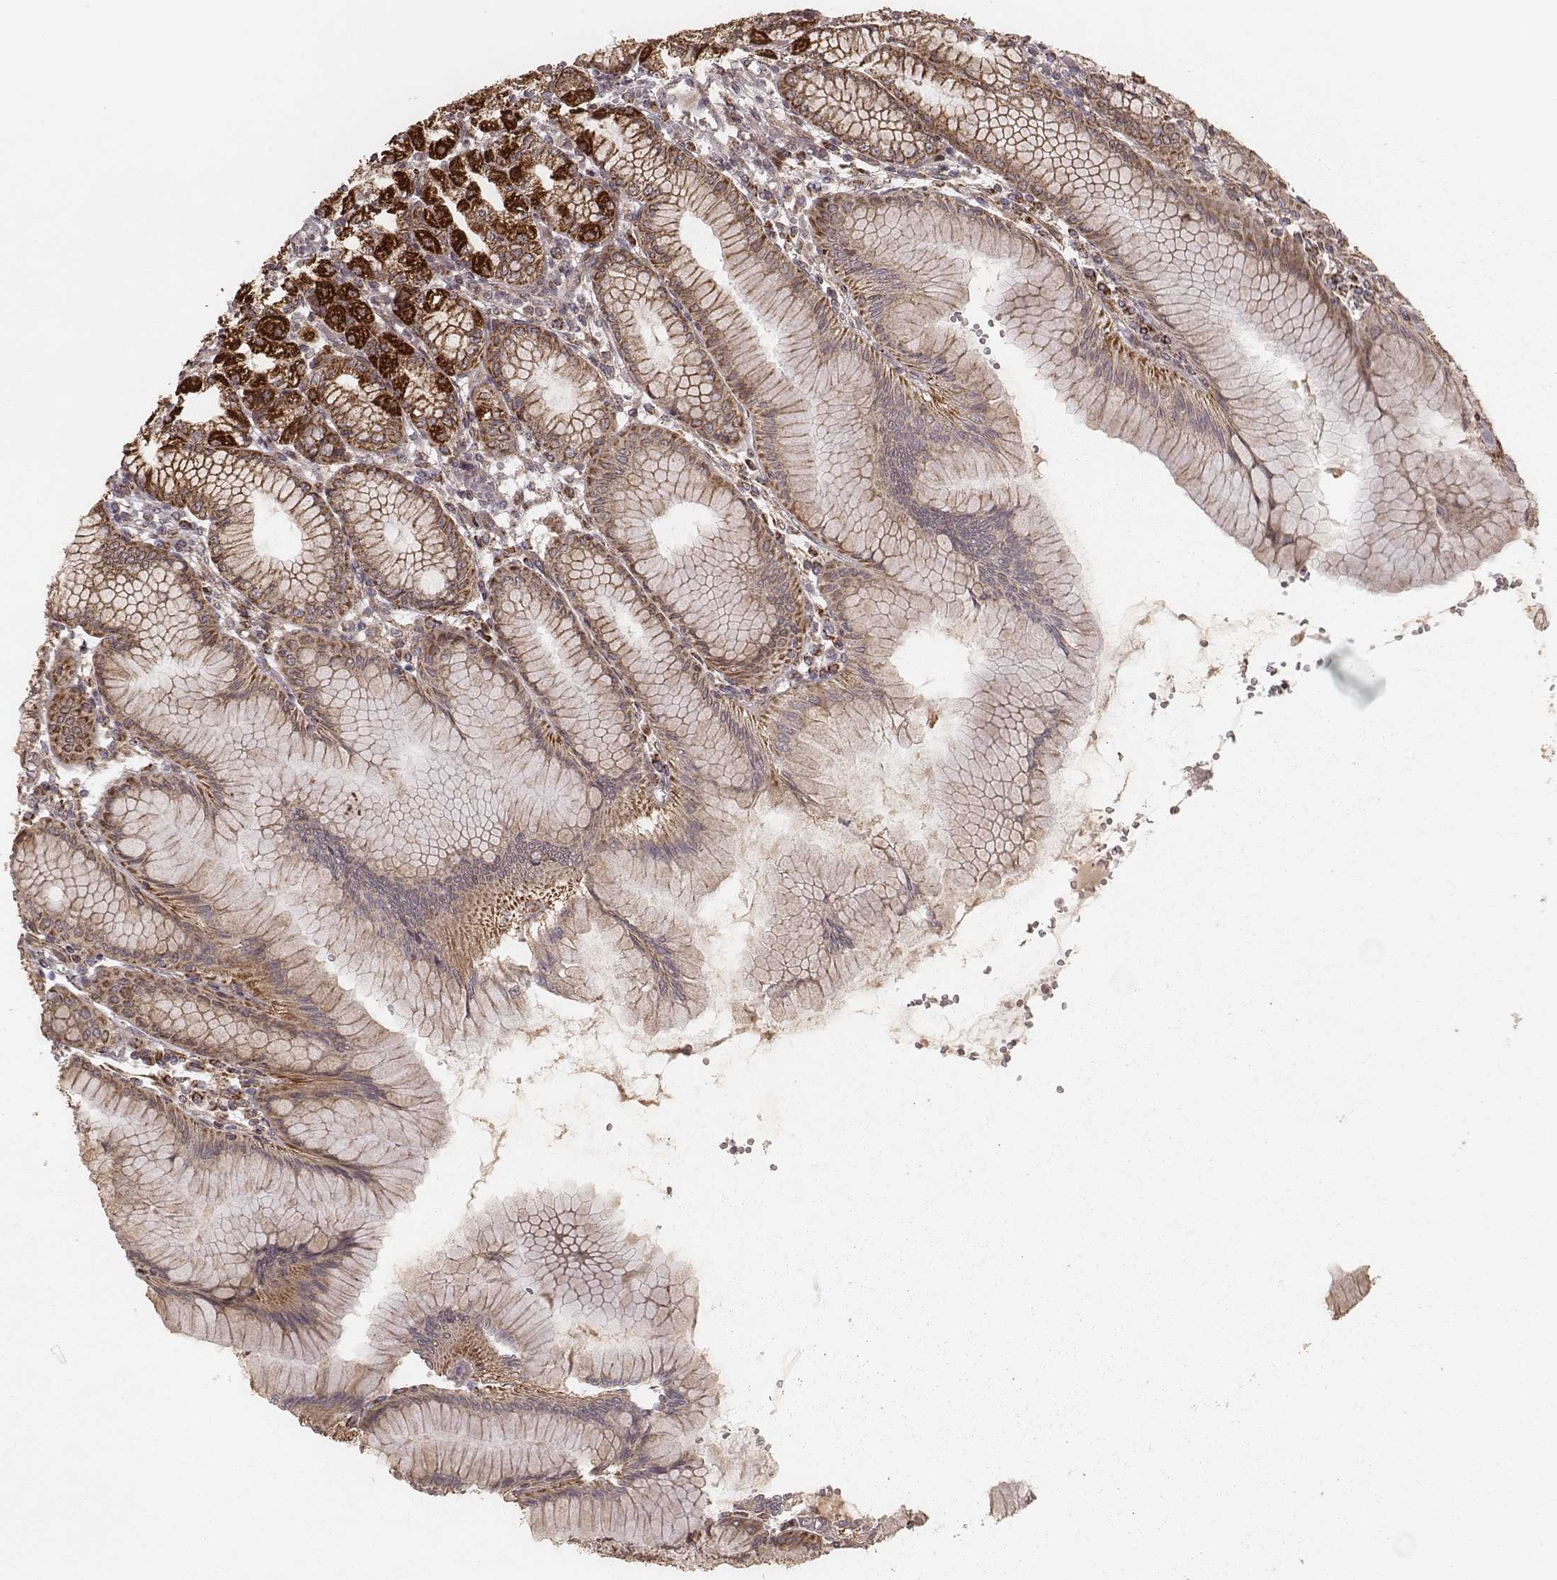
{"staining": {"intensity": "strong", "quantity": ">75%", "location": "cytoplasmic/membranous"}, "tissue": "stomach", "cell_type": "Glandular cells", "image_type": "normal", "snomed": [{"axis": "morphology", "description": "Normal tissue, NOS"}, {"axis": "topography", "description": "Skeletal muscle"}, {"axis": "topography", "description": "Stomach"}], "caption": "Immunohistochemistry (IHC) micrograph of normal stomach stained for a protein (brown), which reveals high levels of strong cytoplasmic/membranous positivity in approximately >75% of glandular cells.", "gene": "NDUFA7", "patient": {"sex": "female", "age": 57}}